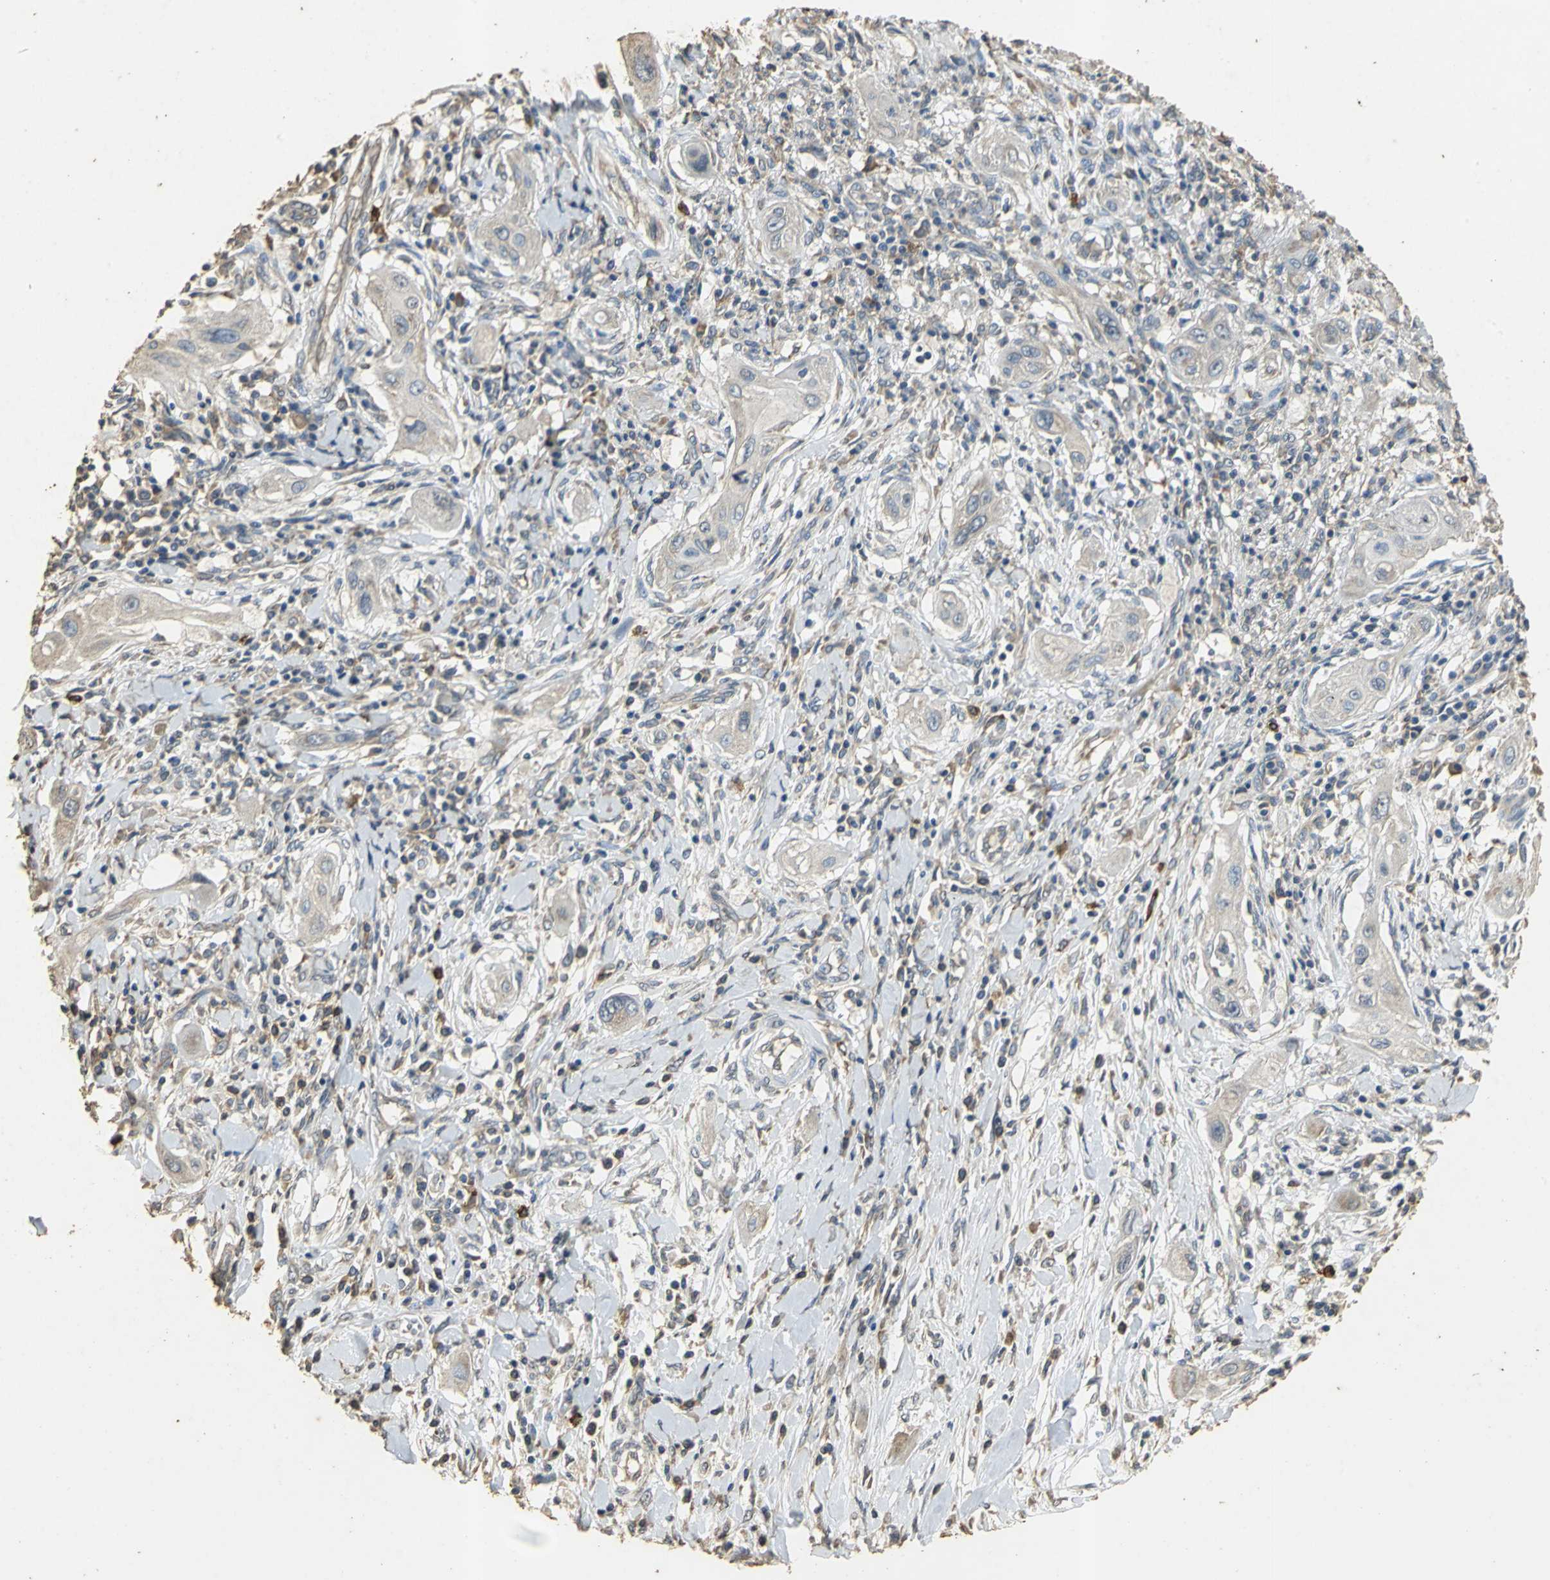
{"staining": {"intensity": "weak", "quantity": "25%-75%", "location": "cytoplasmic/membranous"}, "tissue": "lung cancer", "cell_type": "Tumor cells", "image_type": "cancer", "snomed": [{"axis": "morphology", "description": "Squamous cell carcinoma, NOS"}, {"axis": "topography", "description": "Lung"}], "caption": "Lung cancer stained with IHC shows weak cytoplasmic/membranous positivity in approximately 25%-75% of tumor cells.", "gene": "ACSL4", "patient": {"sex": "female", "age": 47}}